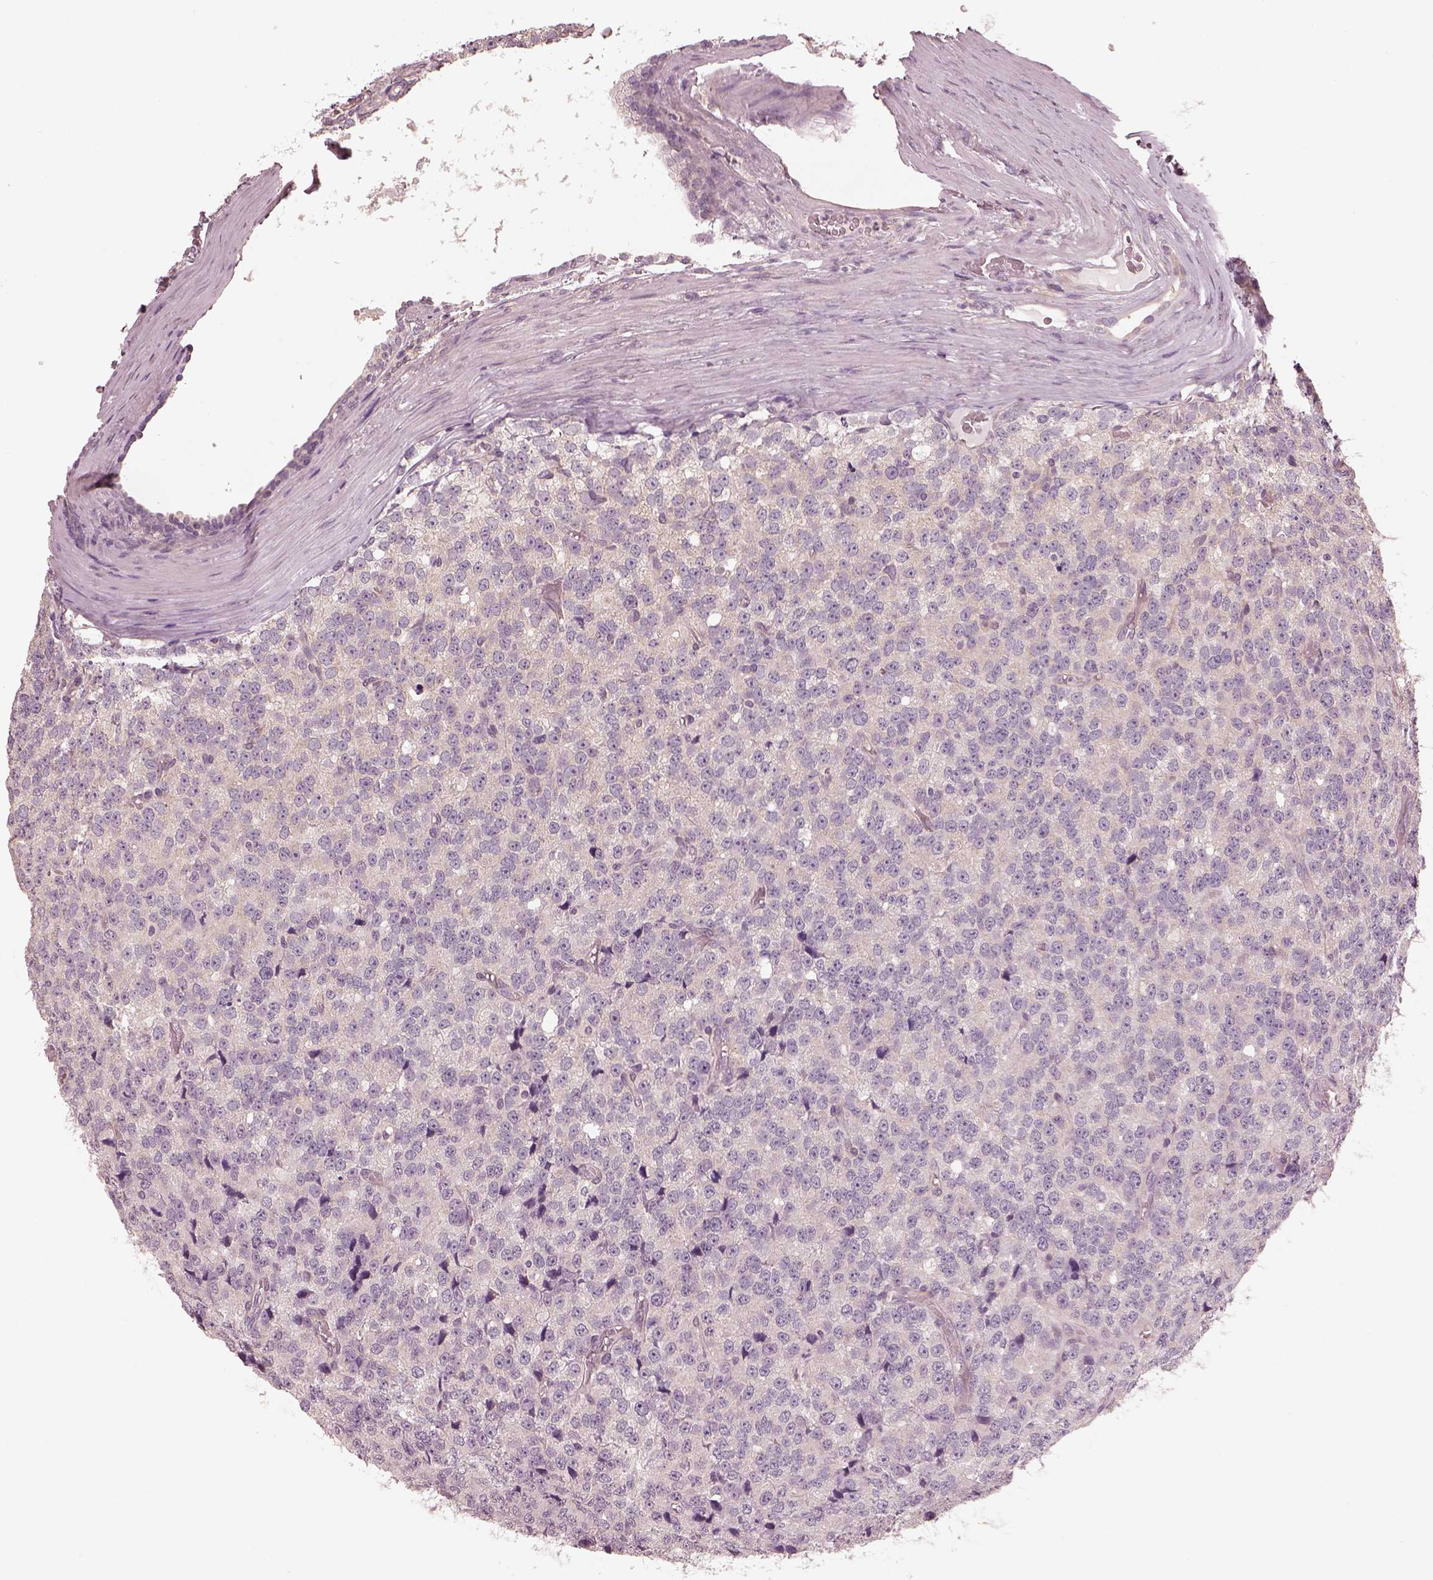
{"staining": {"intensity": "negative", "quantity": "none", "location": "none"}, "tissue": "prostate cancer", "cell_type": "Tumor cells", "image_type": "cancer", "snomed": [{"axis": "morphology", "description": "Adenocarcinoma, High grade"}, {"axis": "topography", "description": "Prostate and seminal vesicle, NOS"}], "caption": "DAB immunohistochemical staining of human prostate cancer reveals no significant expression in tumor cells.", "gene": "PRKACG", "patient": {"sex": "male", "age": 62}}